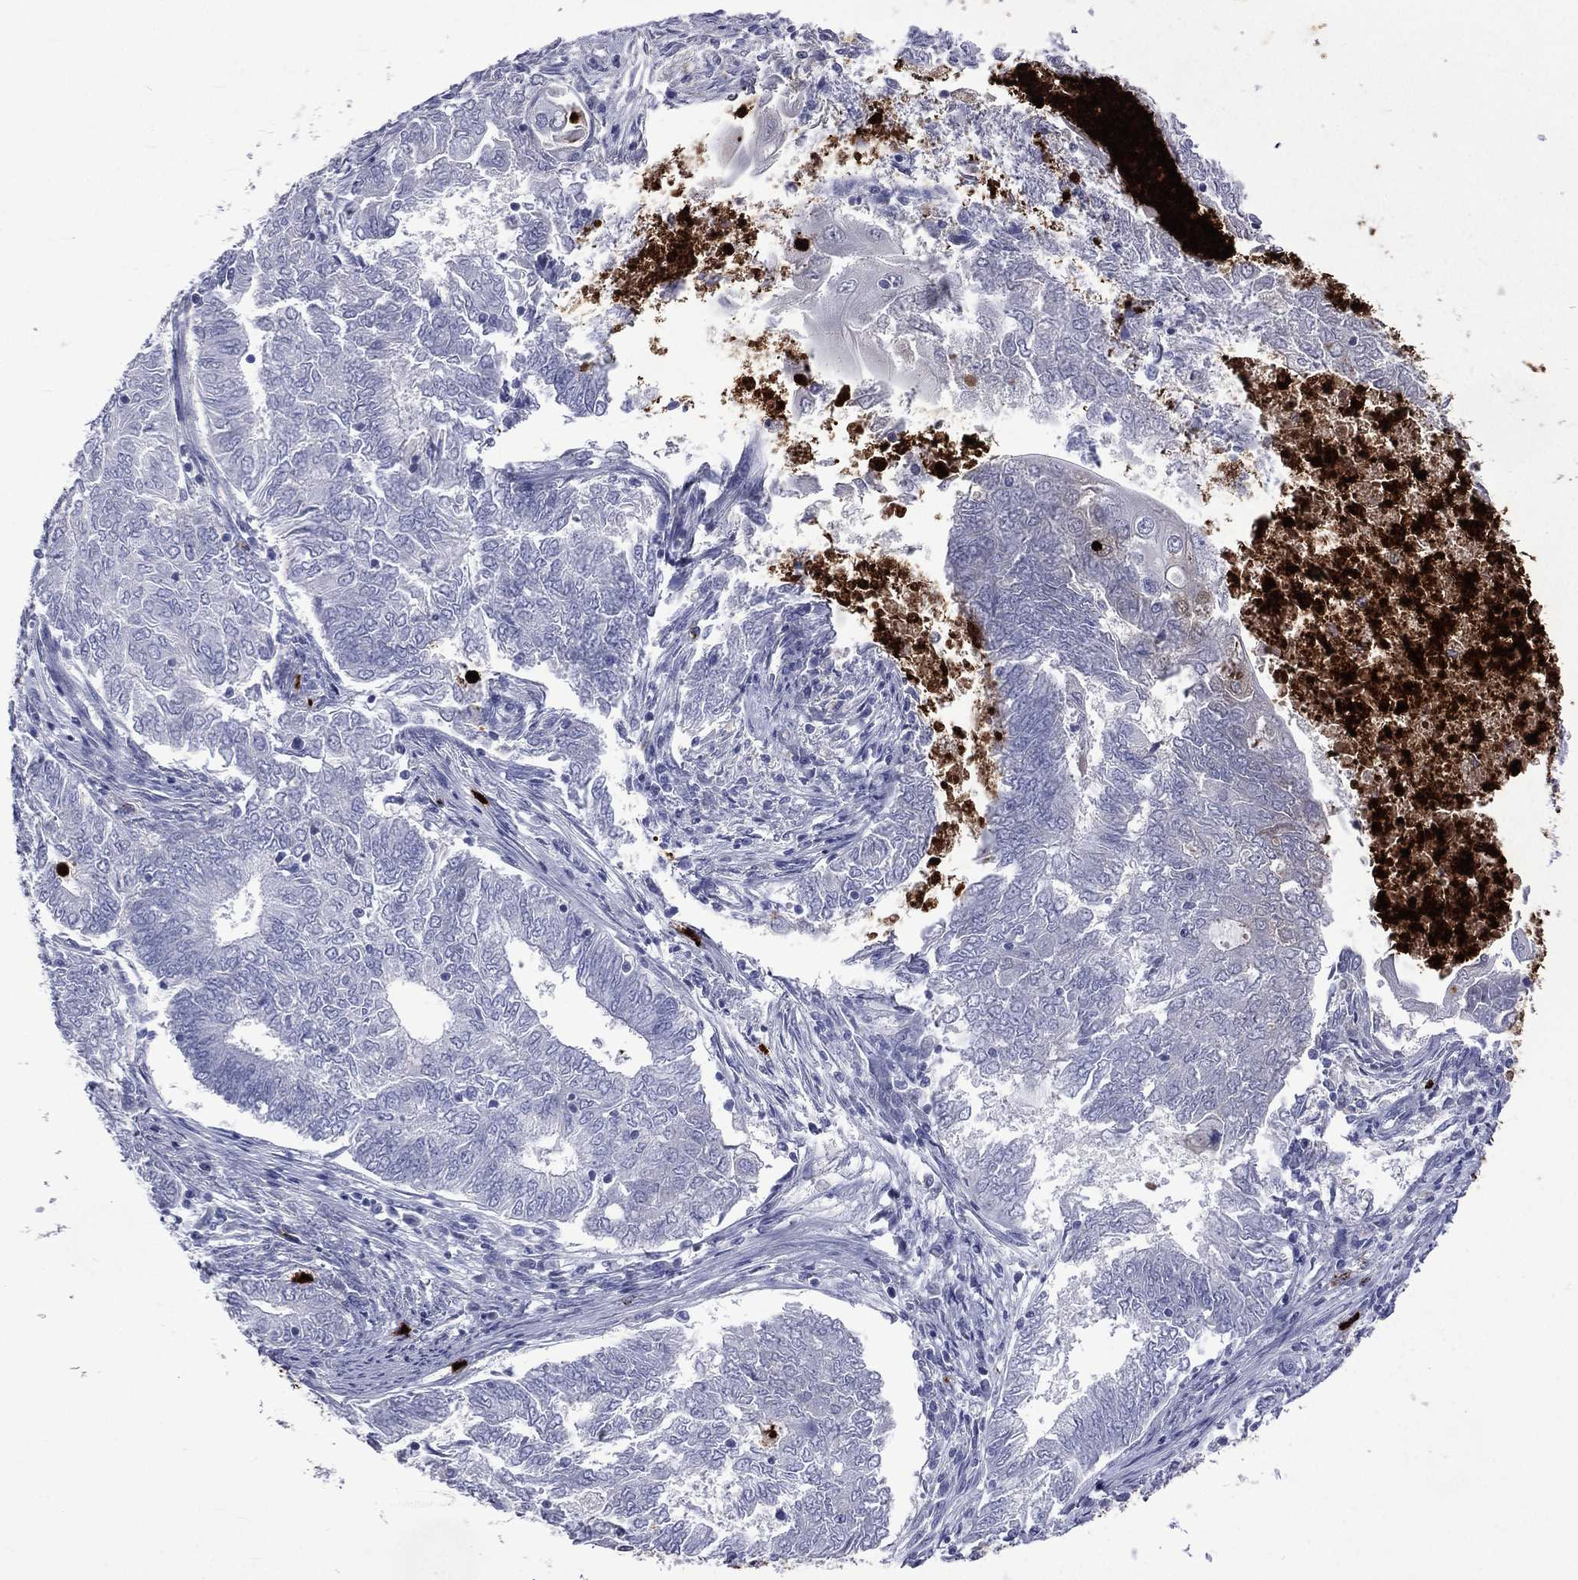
{"staining": {"intensity": "negative", "quantity": "none", "location": "none"}, "tissue": "endometrial cancer", "cell_type": "Tumor cells", "image_type": "cancer", "snomed": [{"axis": "morphology", "description": "Adenocarcinoma, NOS"}, {"axis": "topography", "description": "Endometrium"}], "caption": "IHC micrograph of adenocarcinoma (endometrial) stained for a protein (brown), which exhibits no expression in tumor cells. Nuclei are stained in blue.", "gene": "ELANE", "patient": {"sex": "female", "age": 62}}